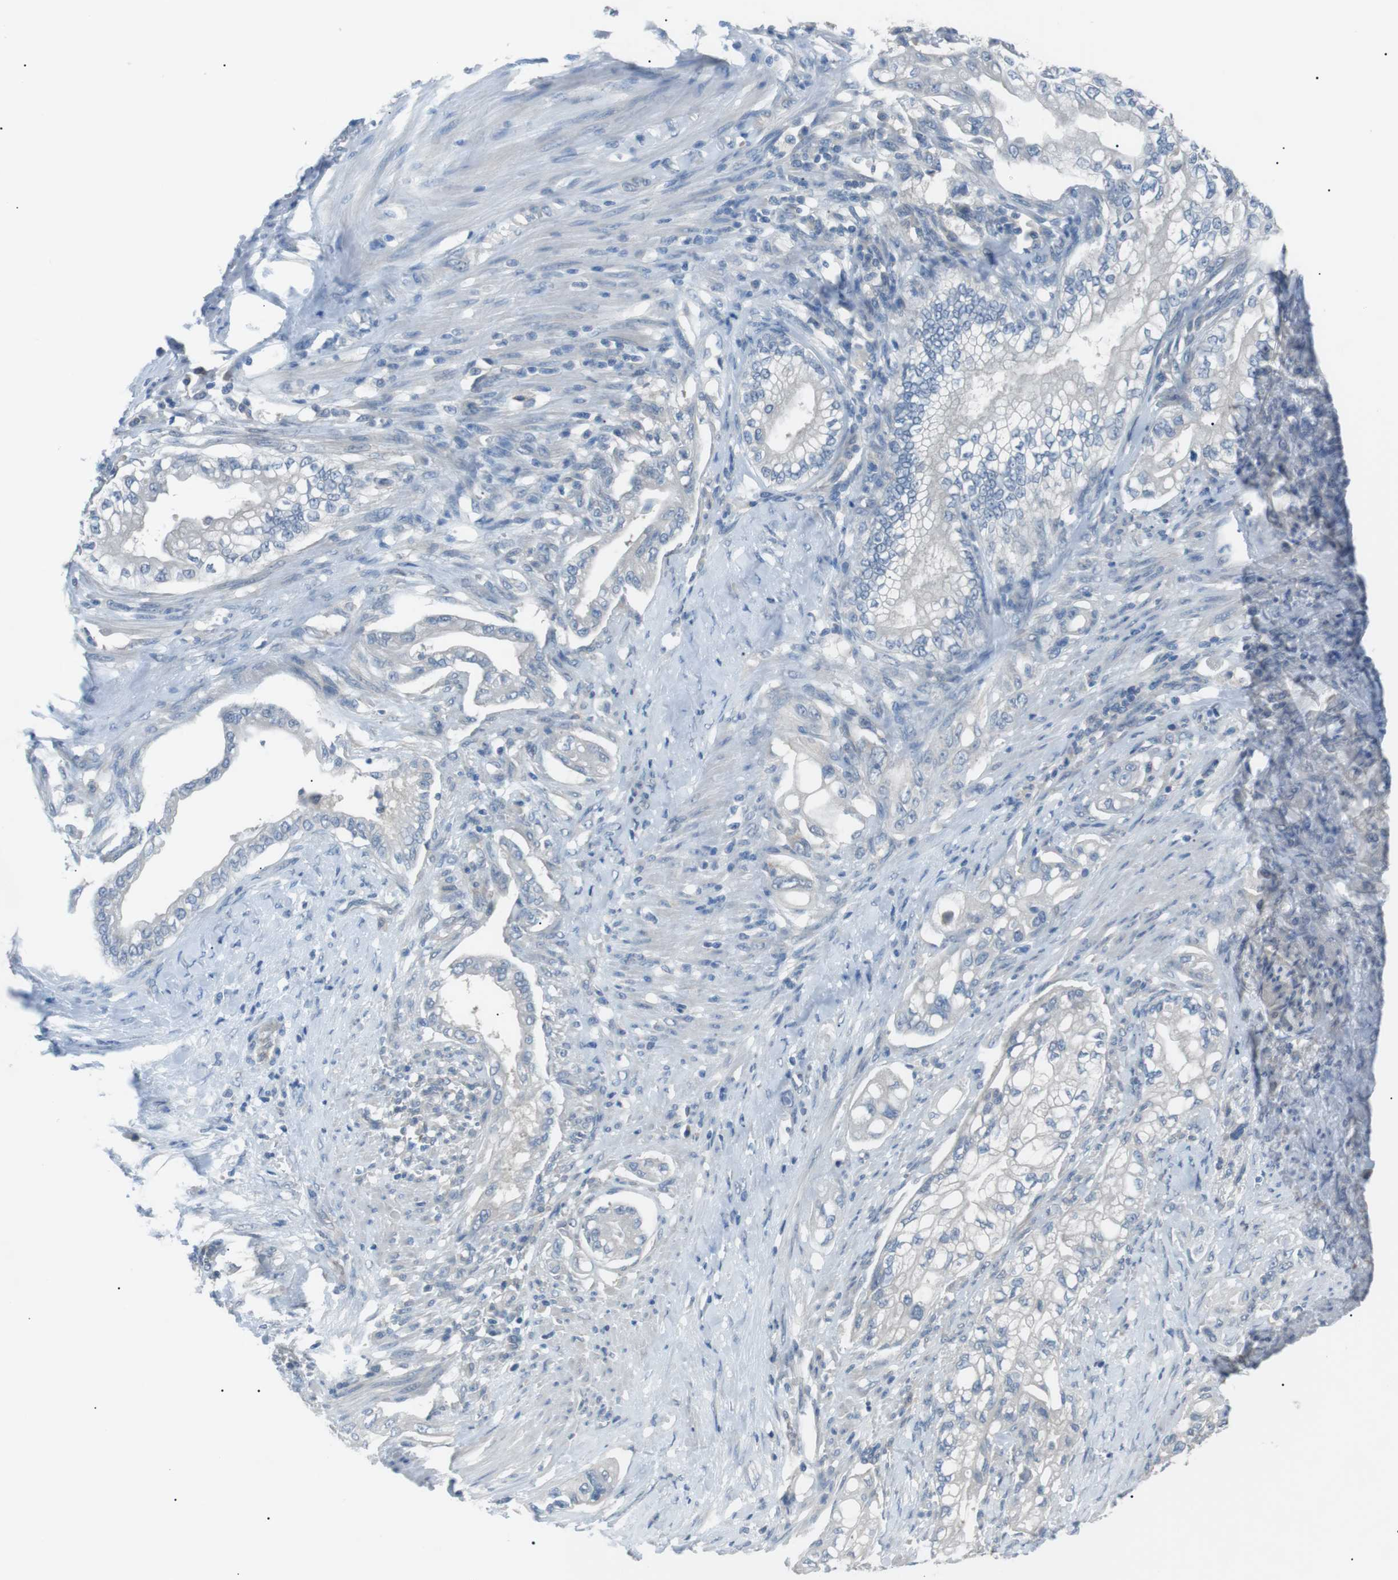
{"staining": {"intensity": "negative", "quantity": "none", "location": "none"}, "tissue": "pancreatic cancer", "cell_type": "Tumor cells", "image_type": "cancer", "snomed": [{"axis": "morphology", "description": "Normal tissue, NOS"}, {"axis": "topography", "description": "Pancreas"}], "caption": "High magnification brightfield microscopy of pancreatic cancer stained with DAB (brown) and counterstained with hematoxylin (blue): tumor cells show no significant positivity.", "gene": "CDH26", "patient": {"sex": "male", "age": 42}}